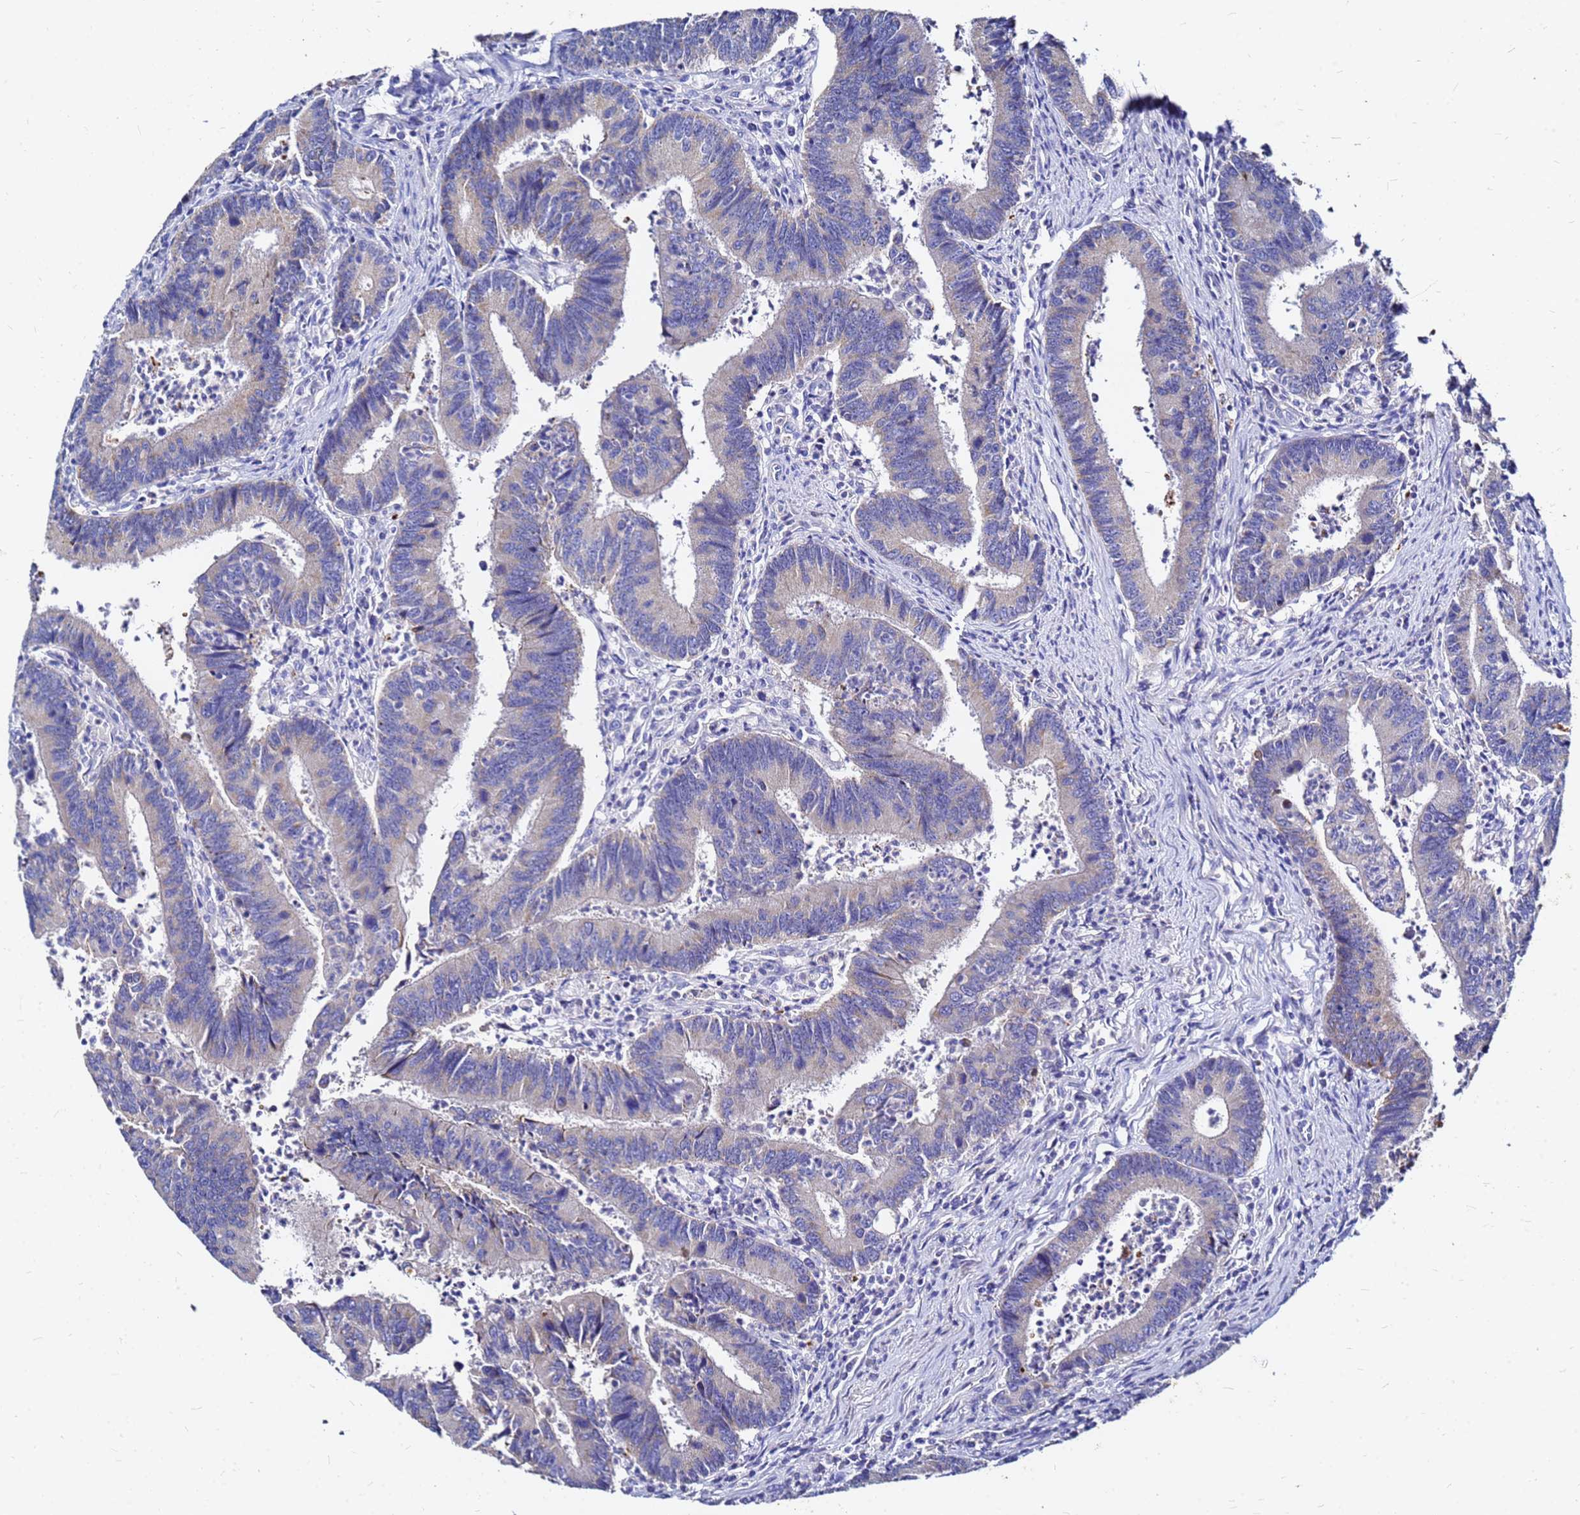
{"staining": {"intensity": "negative", "quantity": "none", "location": "none"}, "tissue": "colorectal cancer", "cell_type": "Tumor cells", "image_type": "cancer", "snomed": [{"axis": "morphology", "description": "Adenocarcinoma, NOS"}, {"axis": "topography", "description": "Colon"}], "caption": "There is no significant staining in tumor cells of colorectal adenocarcinoma.", "gene": "FAM183A", "patient": {"sex": "female", "age": 67}}